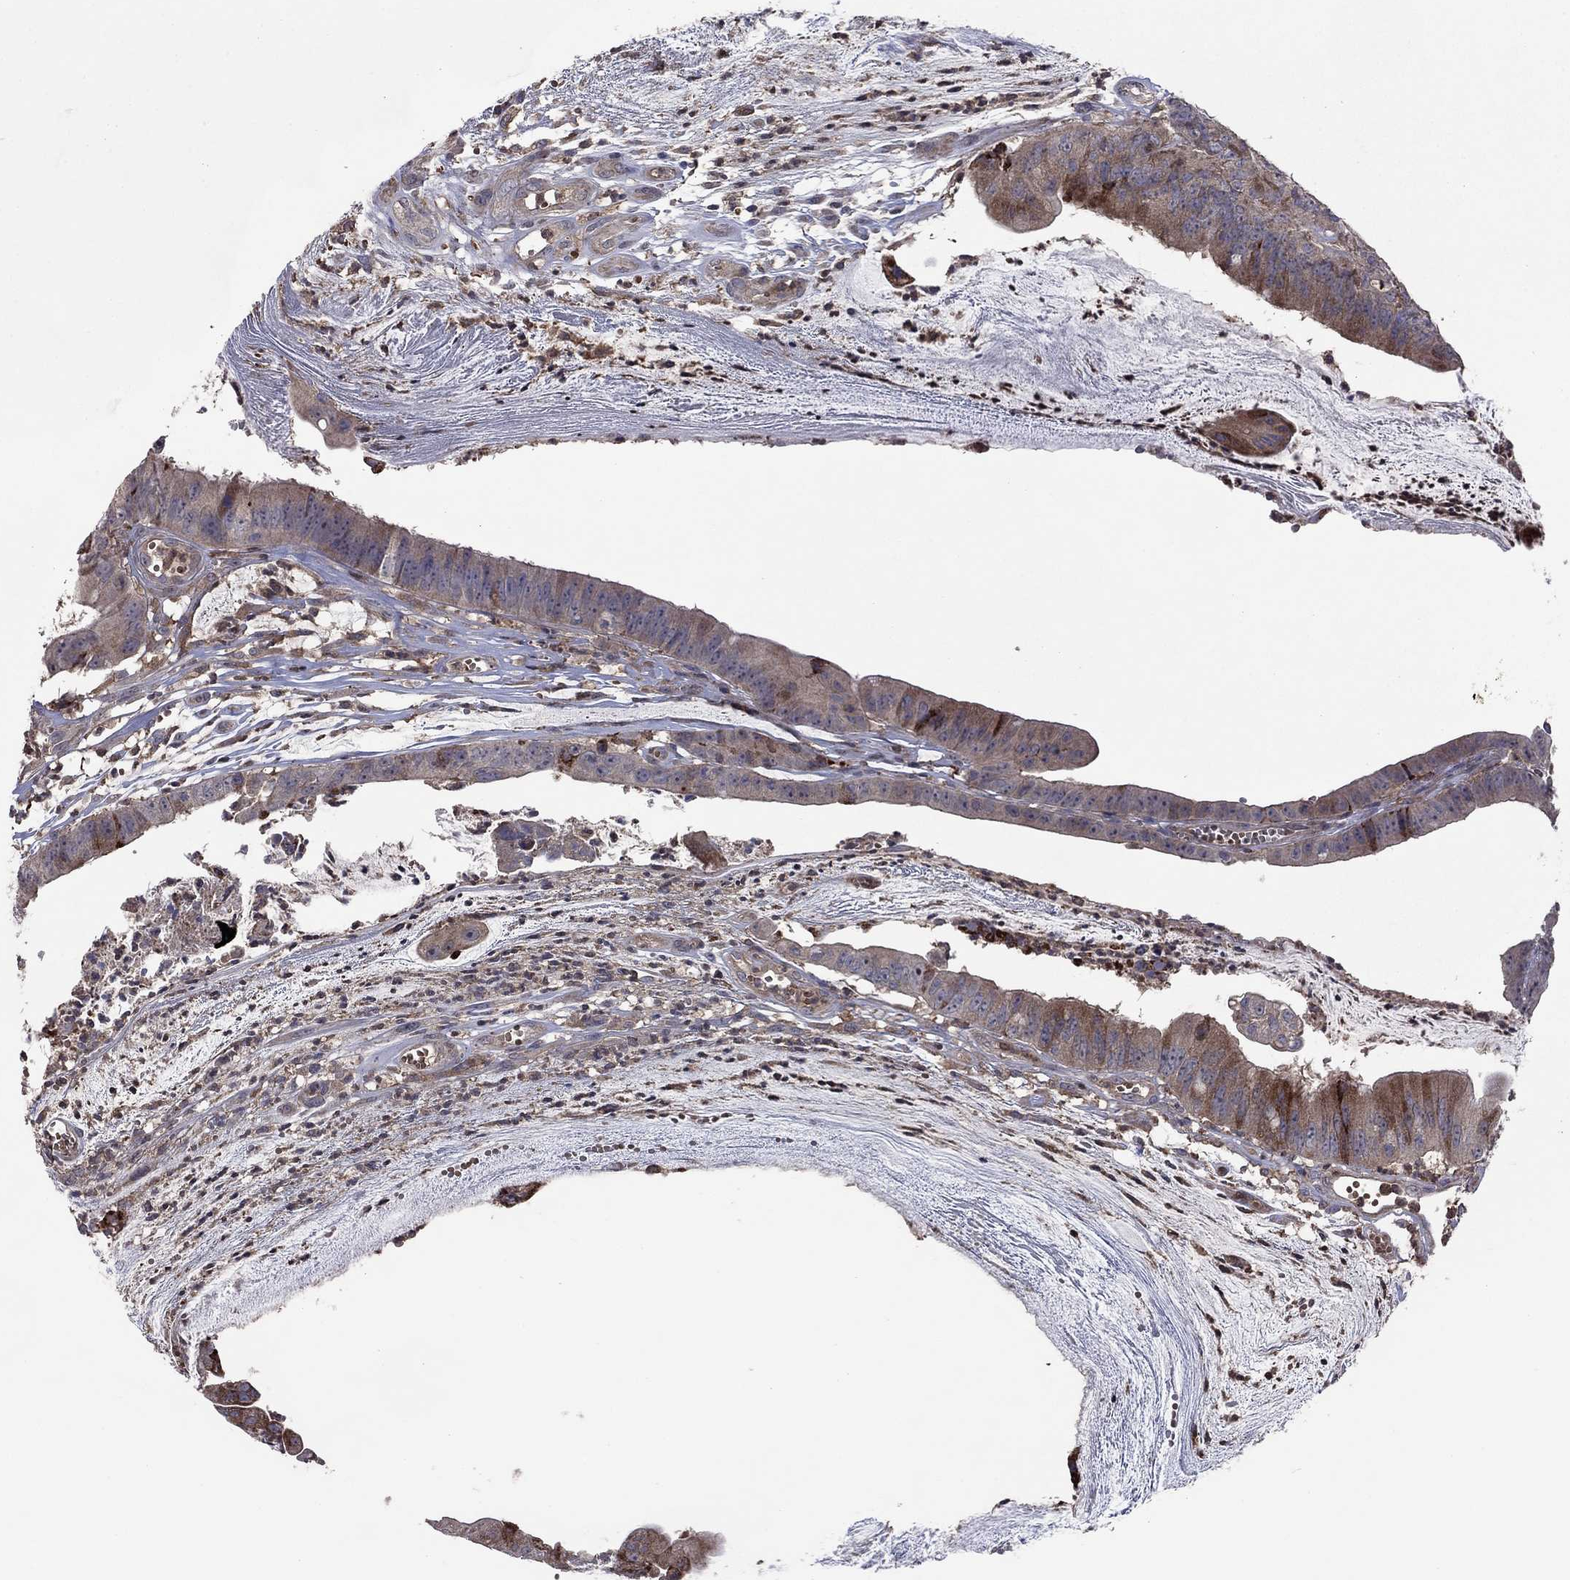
{"staining": {"intensity": "strong", "quantity": "25%-75%", "location": "cytoplasmic/membranous"}, "tissue": "colorectal cancer", "cell_type": "Tumor cells", "image_type": "cancer", "snomed": [{"axis": "morphology", "description": "Adenocarcinoma, NOS"}, {"axis": "topography", "description": "Colon"}], "caption": "Adenocarcinoma (colorectal) stained with DAB (3,3'-diaminobenzidine) immunohistochemistry (IHC) demonstrates high levels of strong cytoplasmic/membranous staining in approximately 25%-75% of tumor cells.", "gene": "MEA1", "patient": {"sex": "female", "age": 69}}